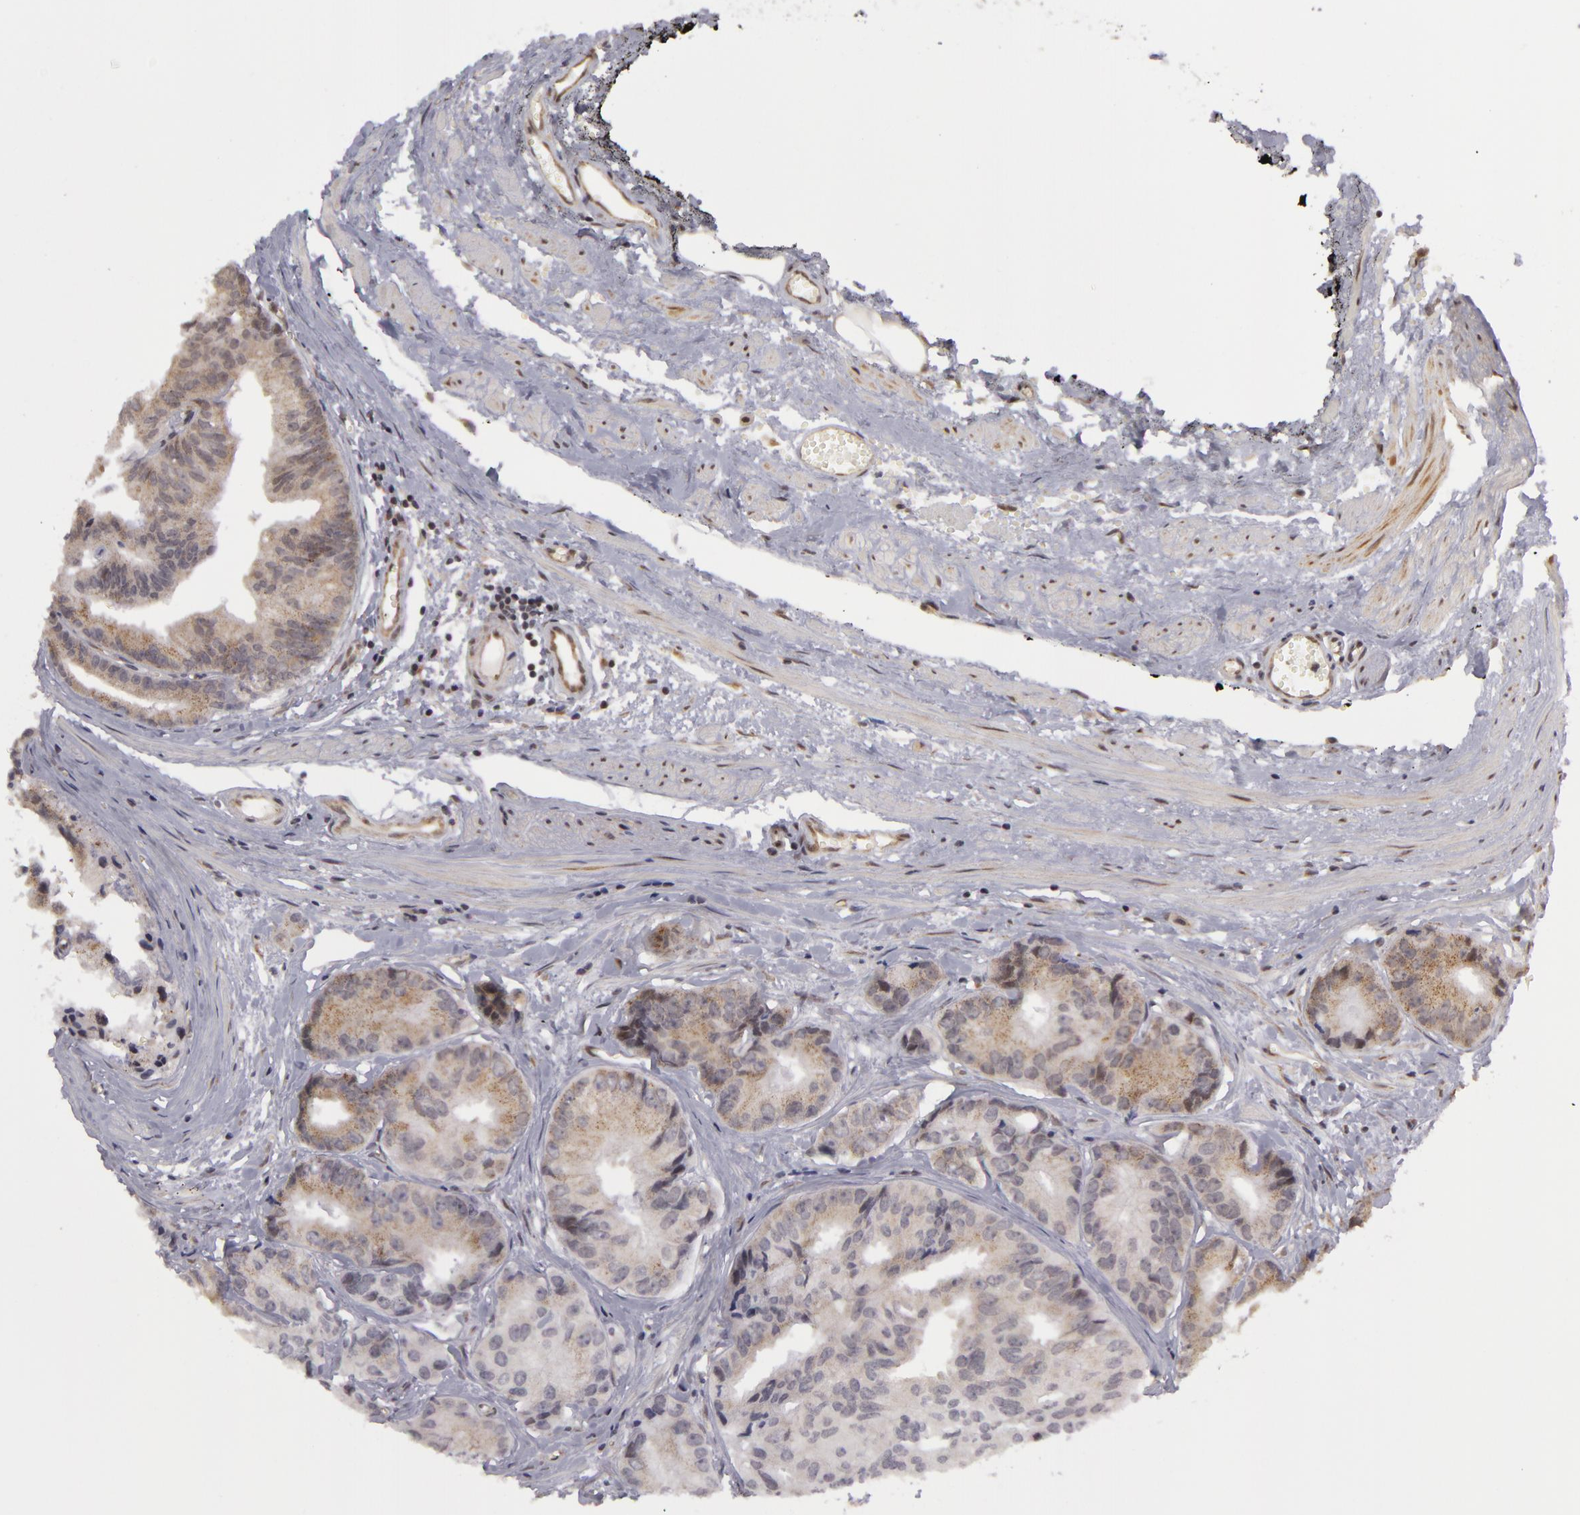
{"staining": {"intensity": "weak", "quantity": "<25%", "location": "cytoplasmic/membranous"}, "tissue": "prostate cancer", "cell_type": "Tumor cells", "image_type": "cancer", "snomed": [{"axis": "morphology", "description": "Adenocarcinoma, High grade"}, {"axis": "topography", "description": "Prostate"}], "caption": "This is an immunohistochemistry (IHC) image of prostate cancer (adenocarcinoma (high-grade)). There is no expression in tumor cells.", "gene": "ZNF133", "patient": {"sex": "male", "age": 56}}